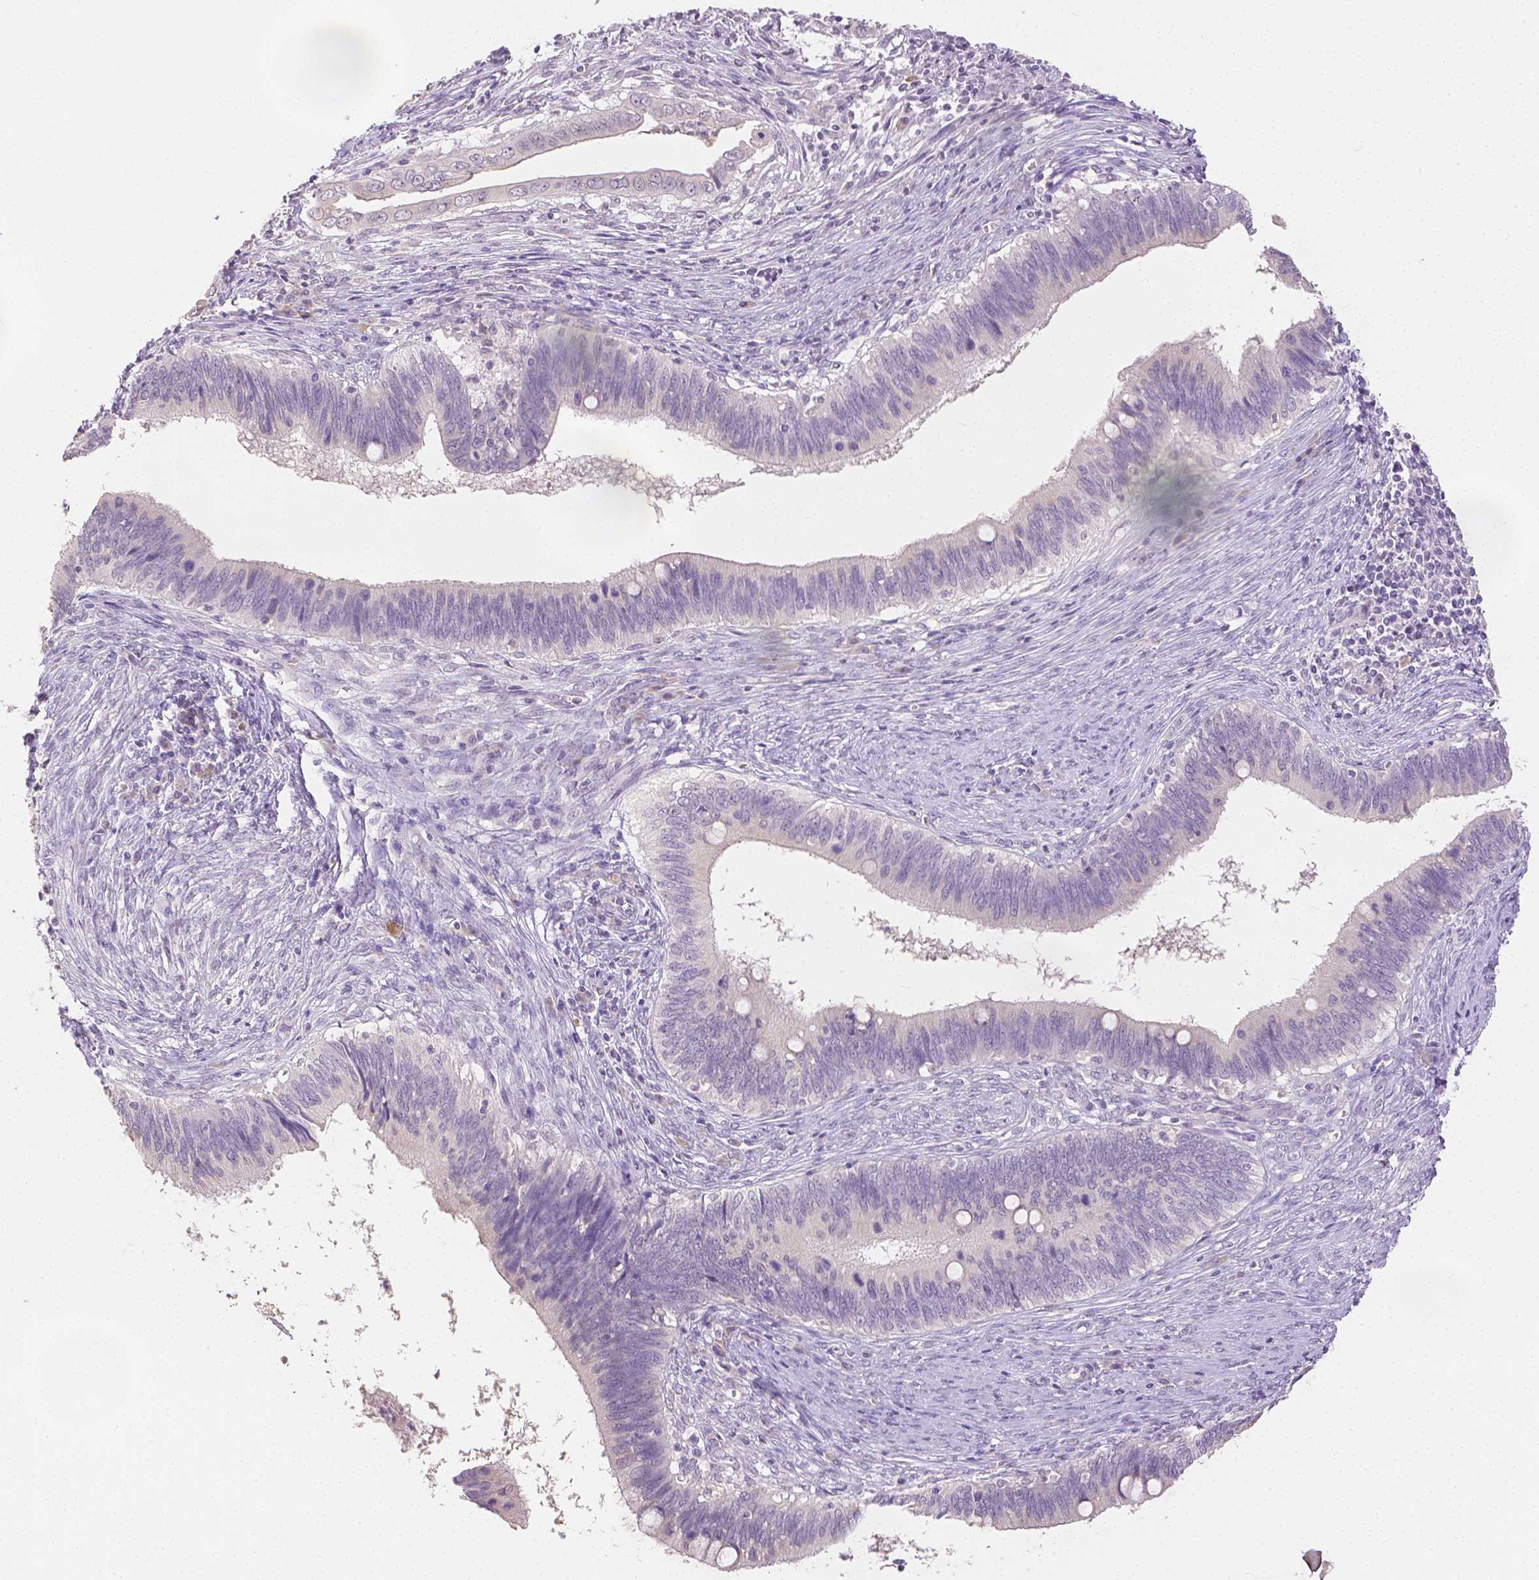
{"staining": {"intensity": "negative", "quantity": "none", "location": "none"}, "tissue": "cervical cancer", "cell_type": "Tumor cells", "image_type": "cancer", "snomed": [{"axis": "morphology", "description": "Adenocarcinoma, NOS"}, {"axis": "topography", "description": "Cervix"}], "caption": "Tumor cells are negative for brown protein staining in adenocarcinoma (cervical).", "gene": "TGM1", "patient": {"sex": "female", "age": 42}}